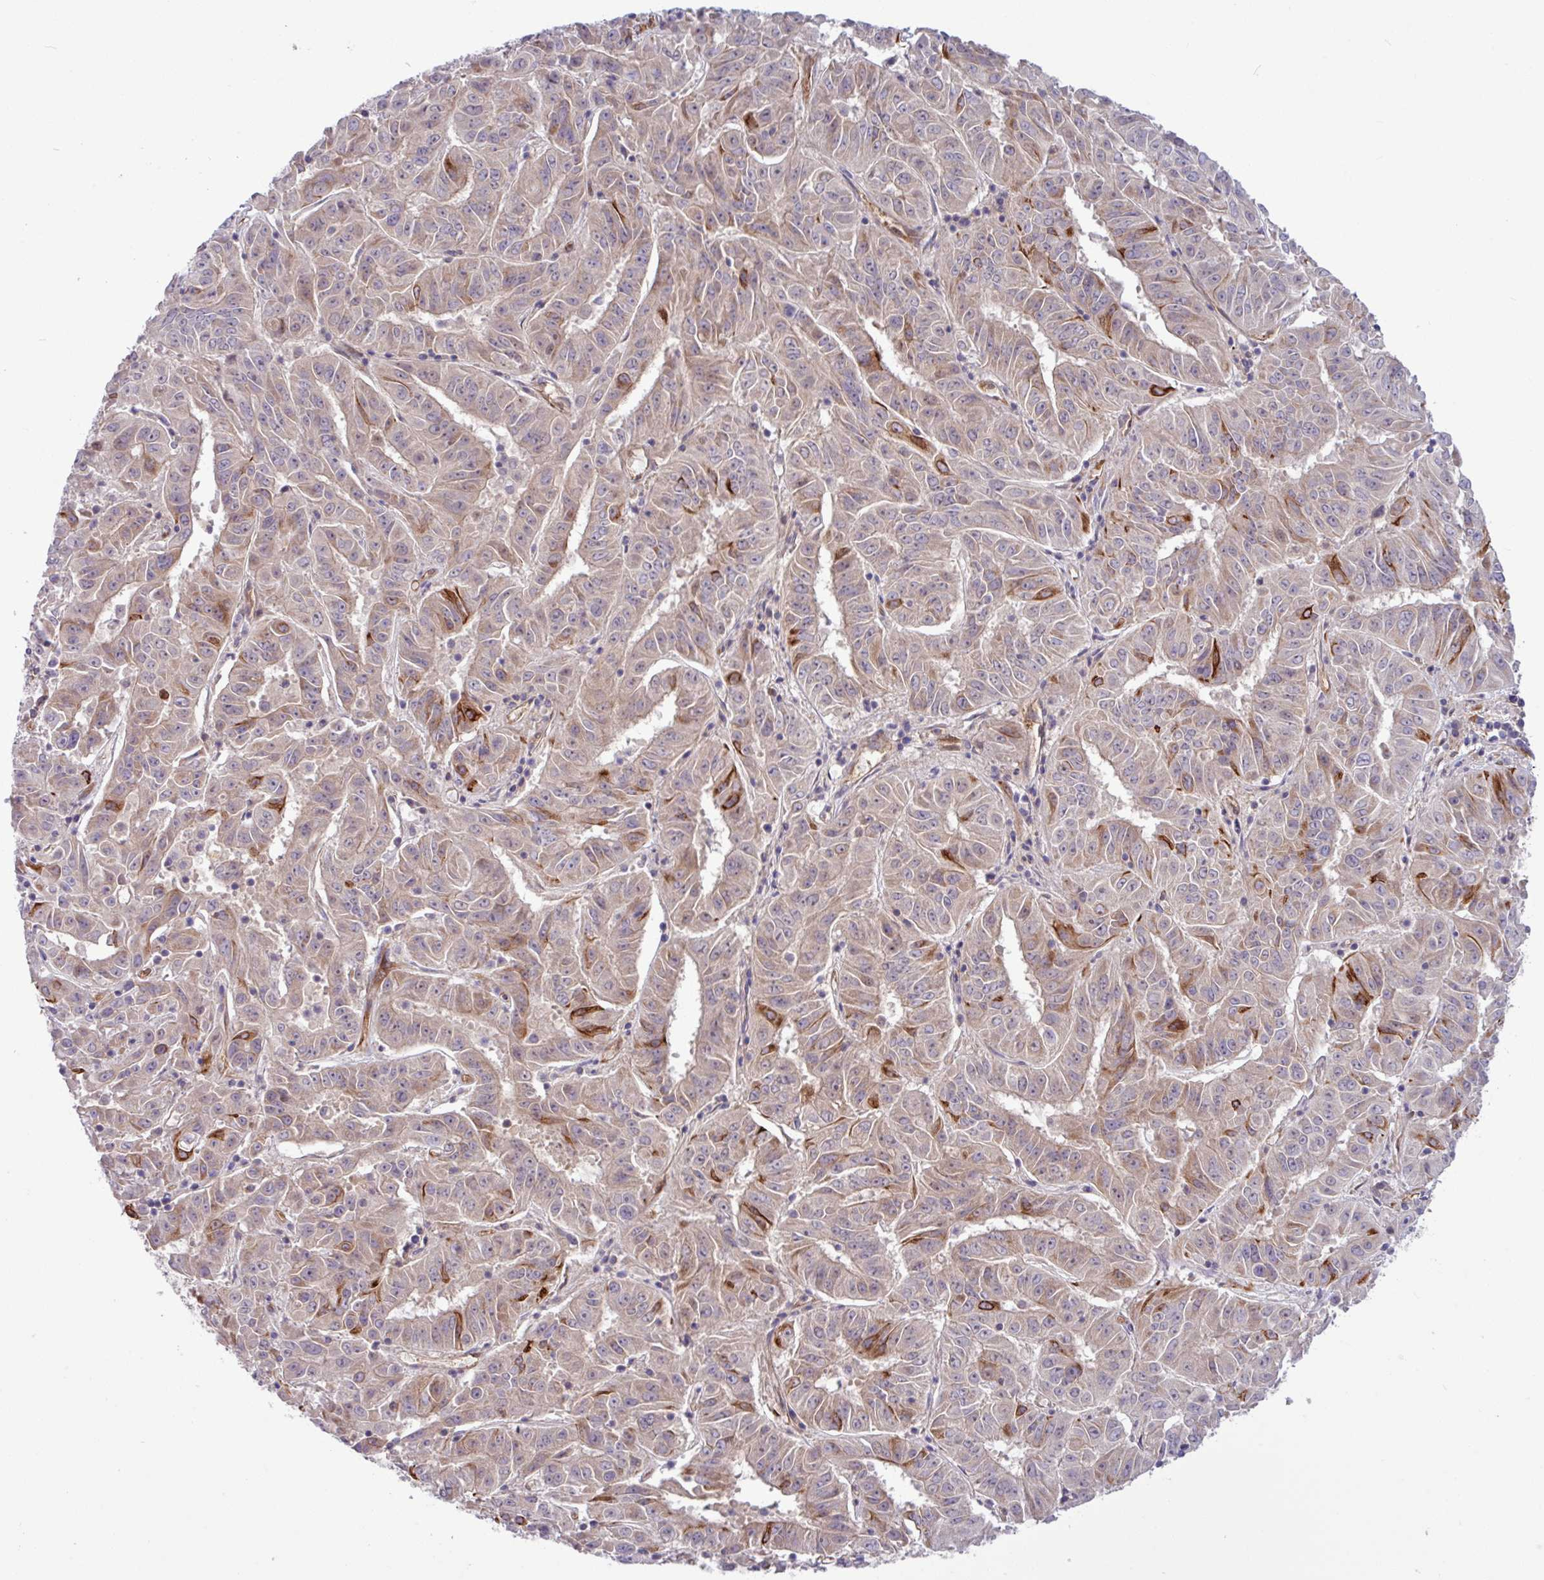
{"staining": {"intensity": "strong", "quantity": "<25%", "location": "cytoplasmic/membranous"}, "tissue": "pancreatic cancer", "cell_type": "Tumor cells", "image_type": "cancer", "snomed": [{"axis": "morphology", "description": "Adenocarcinoma, NOS"}, {"axis": "topography", "description": "Pancreas"}], "caption": "Pancreatic cancer (adenocarcinoma) stained with a brown dye reveals strong cytoplasmic/membranous positive staining in approximately <25% of tumor cells.", "gene": "B4GALNT4", "patient": {"sex": "male", "age": 63}}